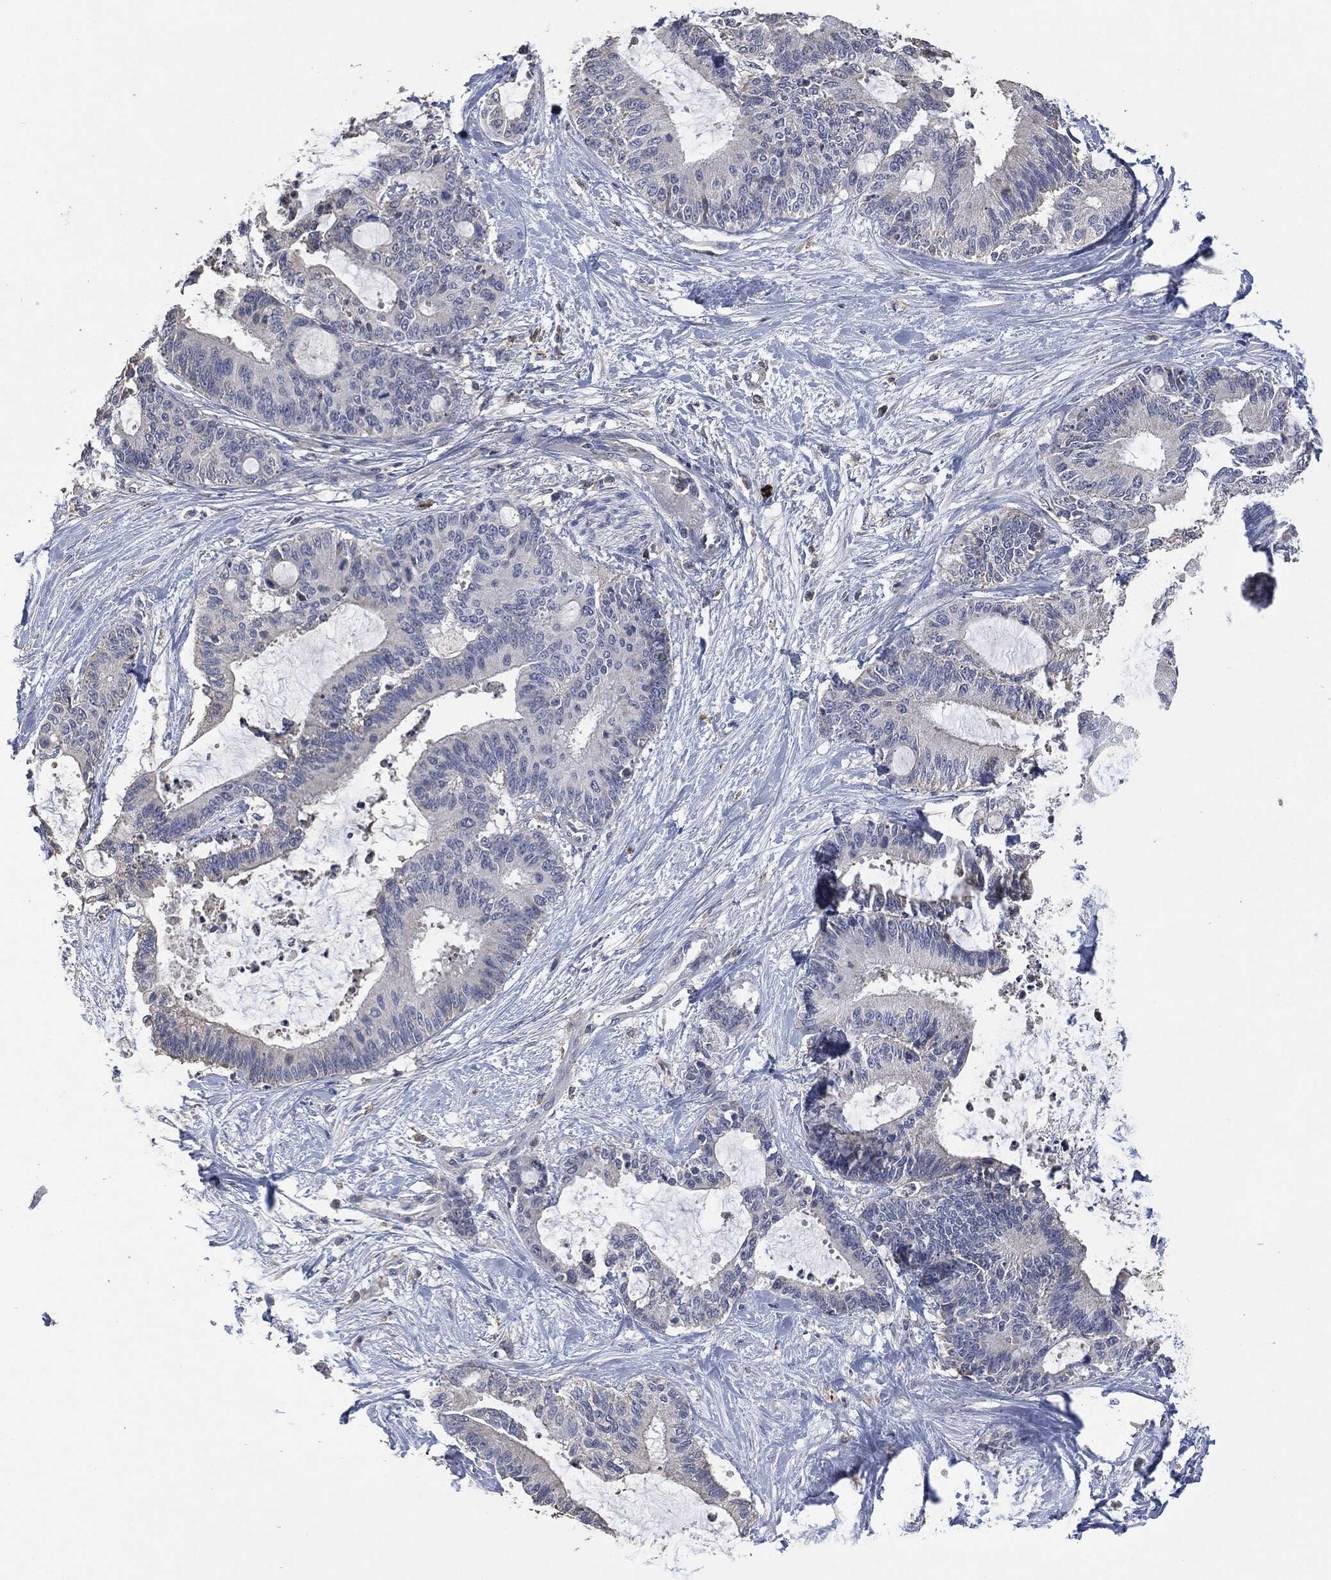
{"staining": {"intensity": "negative", "quantity": "none", "location": "none"}, "tissue": "liver cancer", "cell_type": "Tumor cells", "image_type": "cancer", "snomed": [{"axis": "morphology", "description": "Cholangiocarcinoma"}, {"axis": "topography", "description": "Liver"}], "caption": "Photomicrograph shows no protein staining in tumor cells of liver cancer tissue. The staining was performed using DAB (3,3'-diaminobenzidine) to visualize the protein expression in brown, while the nuclei were stained in blue with hematoxylin (Magnification: 20x).", "gene": "CD33", "patient": {"sex": "female", "age": 73}}